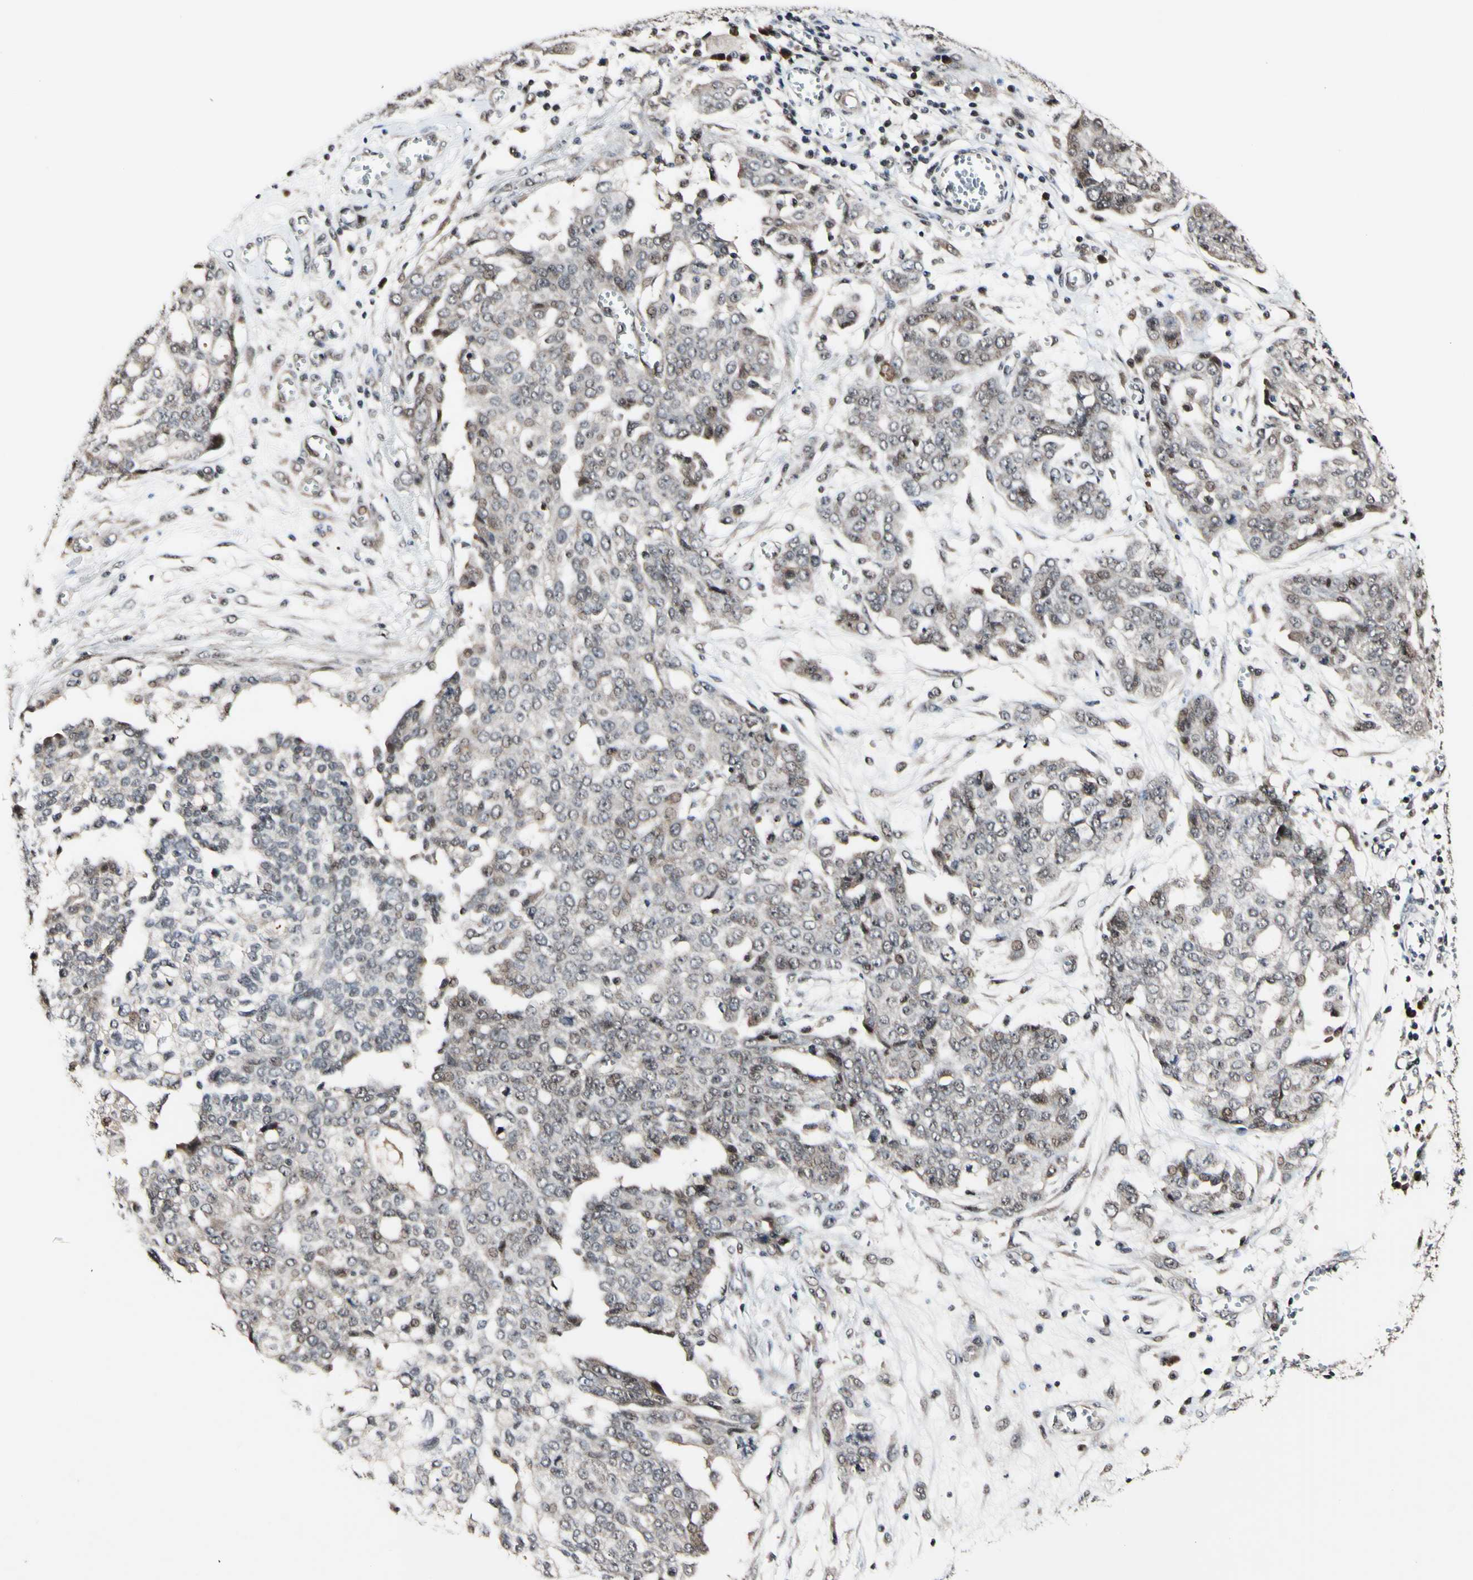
{"staining": {"intensity": "weak", "quantity": ">75%", "location": "cytoplasmic/membranous,nuclear"}, "tissue": "ovarian cancer", "cell_type": "Tumor cells", "image_type": "cancer", "snomed": [{"axis": "morphology", "description": "Cystadenocarcinoma, serous, NOS"}, {"axis": "topography", "description": "Soft tissue"}, {"axis": "topography", "description": "Ovary"}], "caption": "Ovarian serous cystadenocarcinoma was stained to show a protein in brown. There is low levels of weak cytoplasmic/membranous and nuclear positivity in about >75% of tumor cells.", "gene": "PSMD10", "patient": {"sex": "female", "age": 57}}